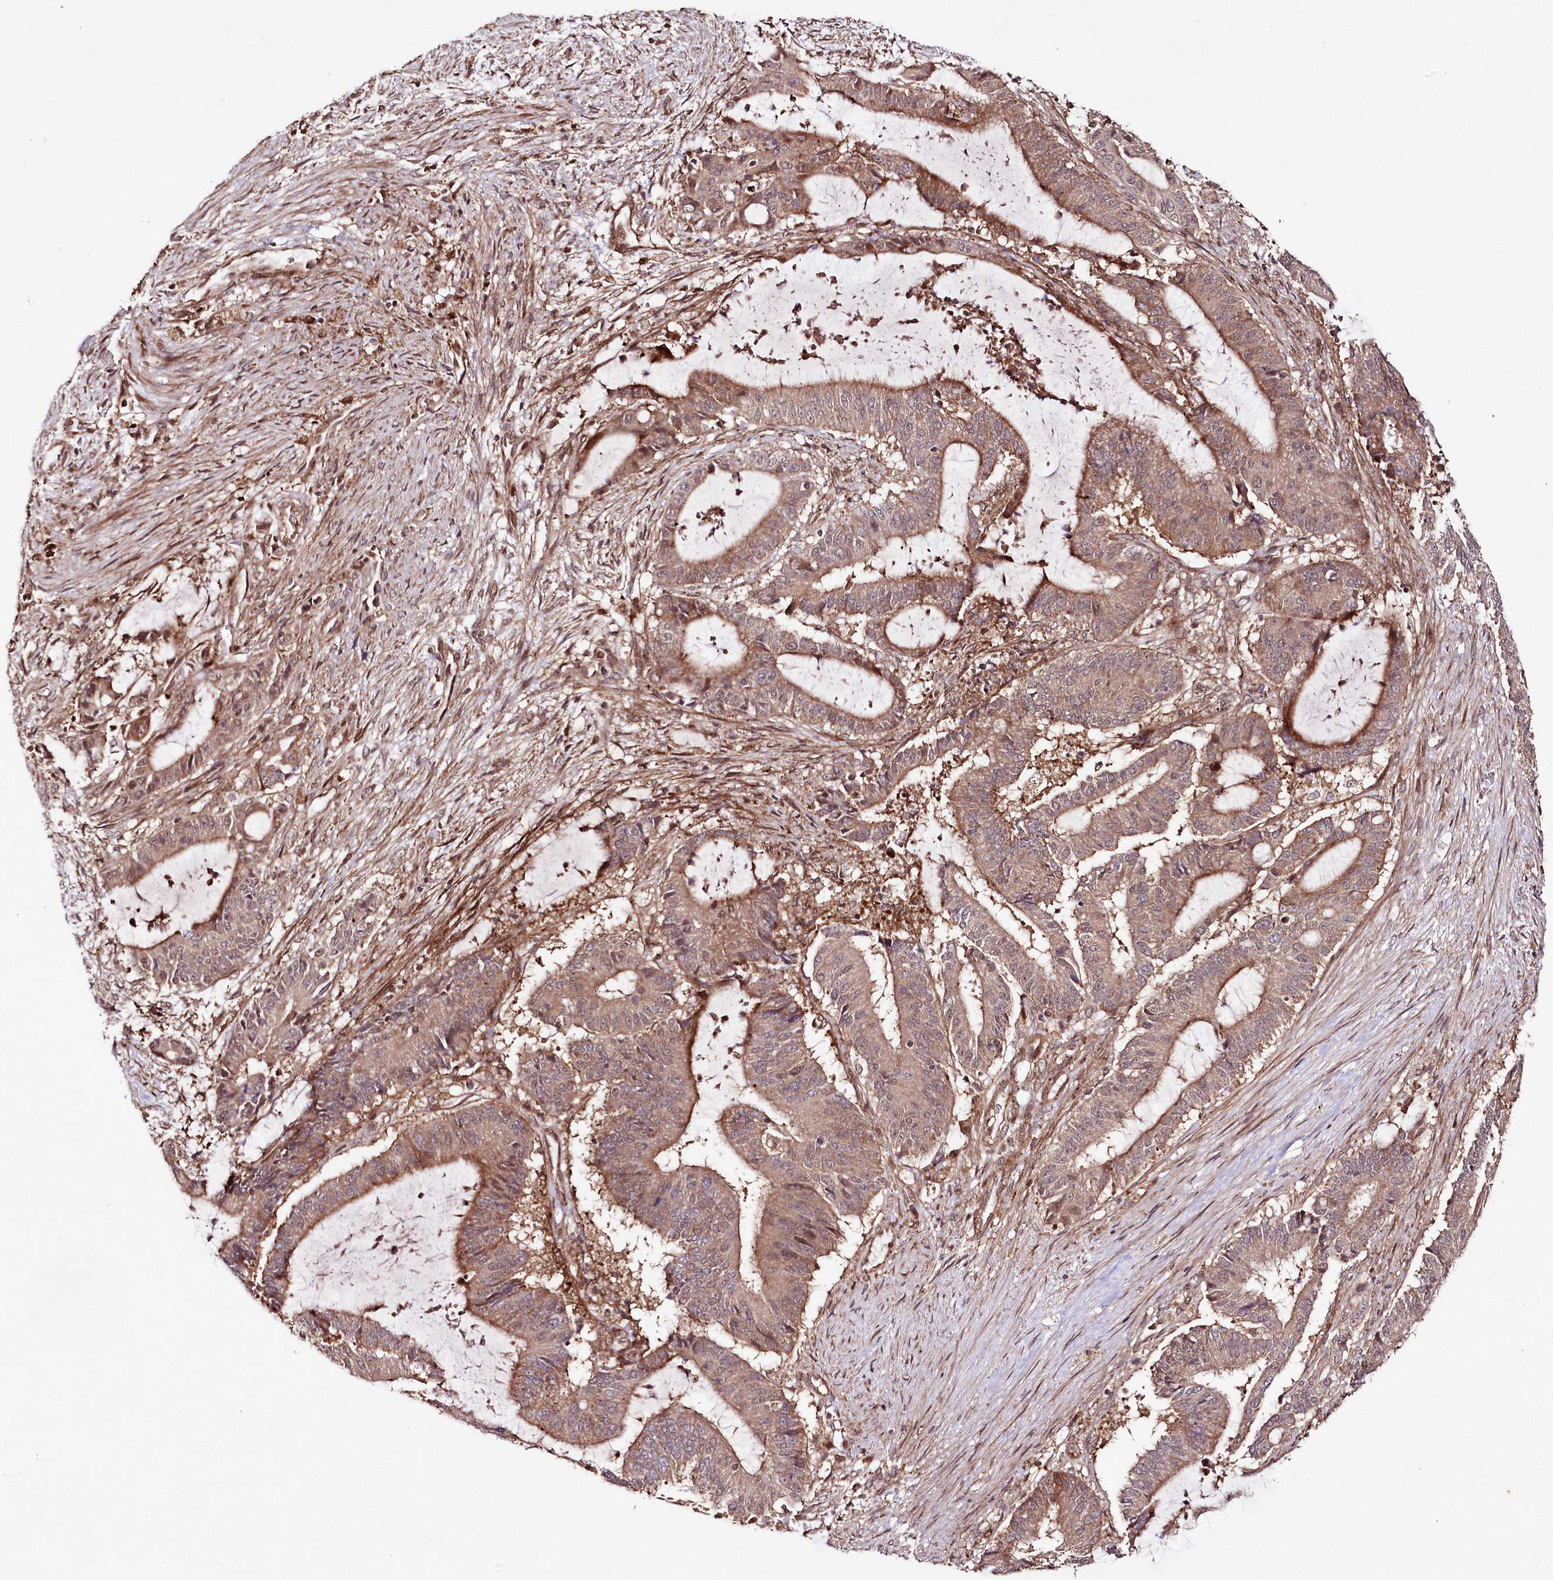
{"staining": {"intensity": "moderate", "quantity": ">75%", "location": "cytoplasmic/membranous"}, "tissue": "liver cancer", "cell_type": "Tumor cells", "image_type": "cancer", "snomed": [{"axis": "morphology", "description": "Normal tissue, NOS"}, {"axis": "morphology", "description": "Cholangiocarcinoma"}, {"axis": "topography", "description": "Liver"}, {"axis": "topography", "description": "Peripheral nerve tissue"}], "caption": "Immunohistochemistry (IHC) of human cholangiocarcinoma (liver) shows medium levels of moderate cytoplasmic/membranous positivity in about >75% of tumor cells. The protein of interest is shown in brown color, while the nuclei are stained blue.", "gene": "PHLDB1", "patient": {"sex": "female", "age": 73}}